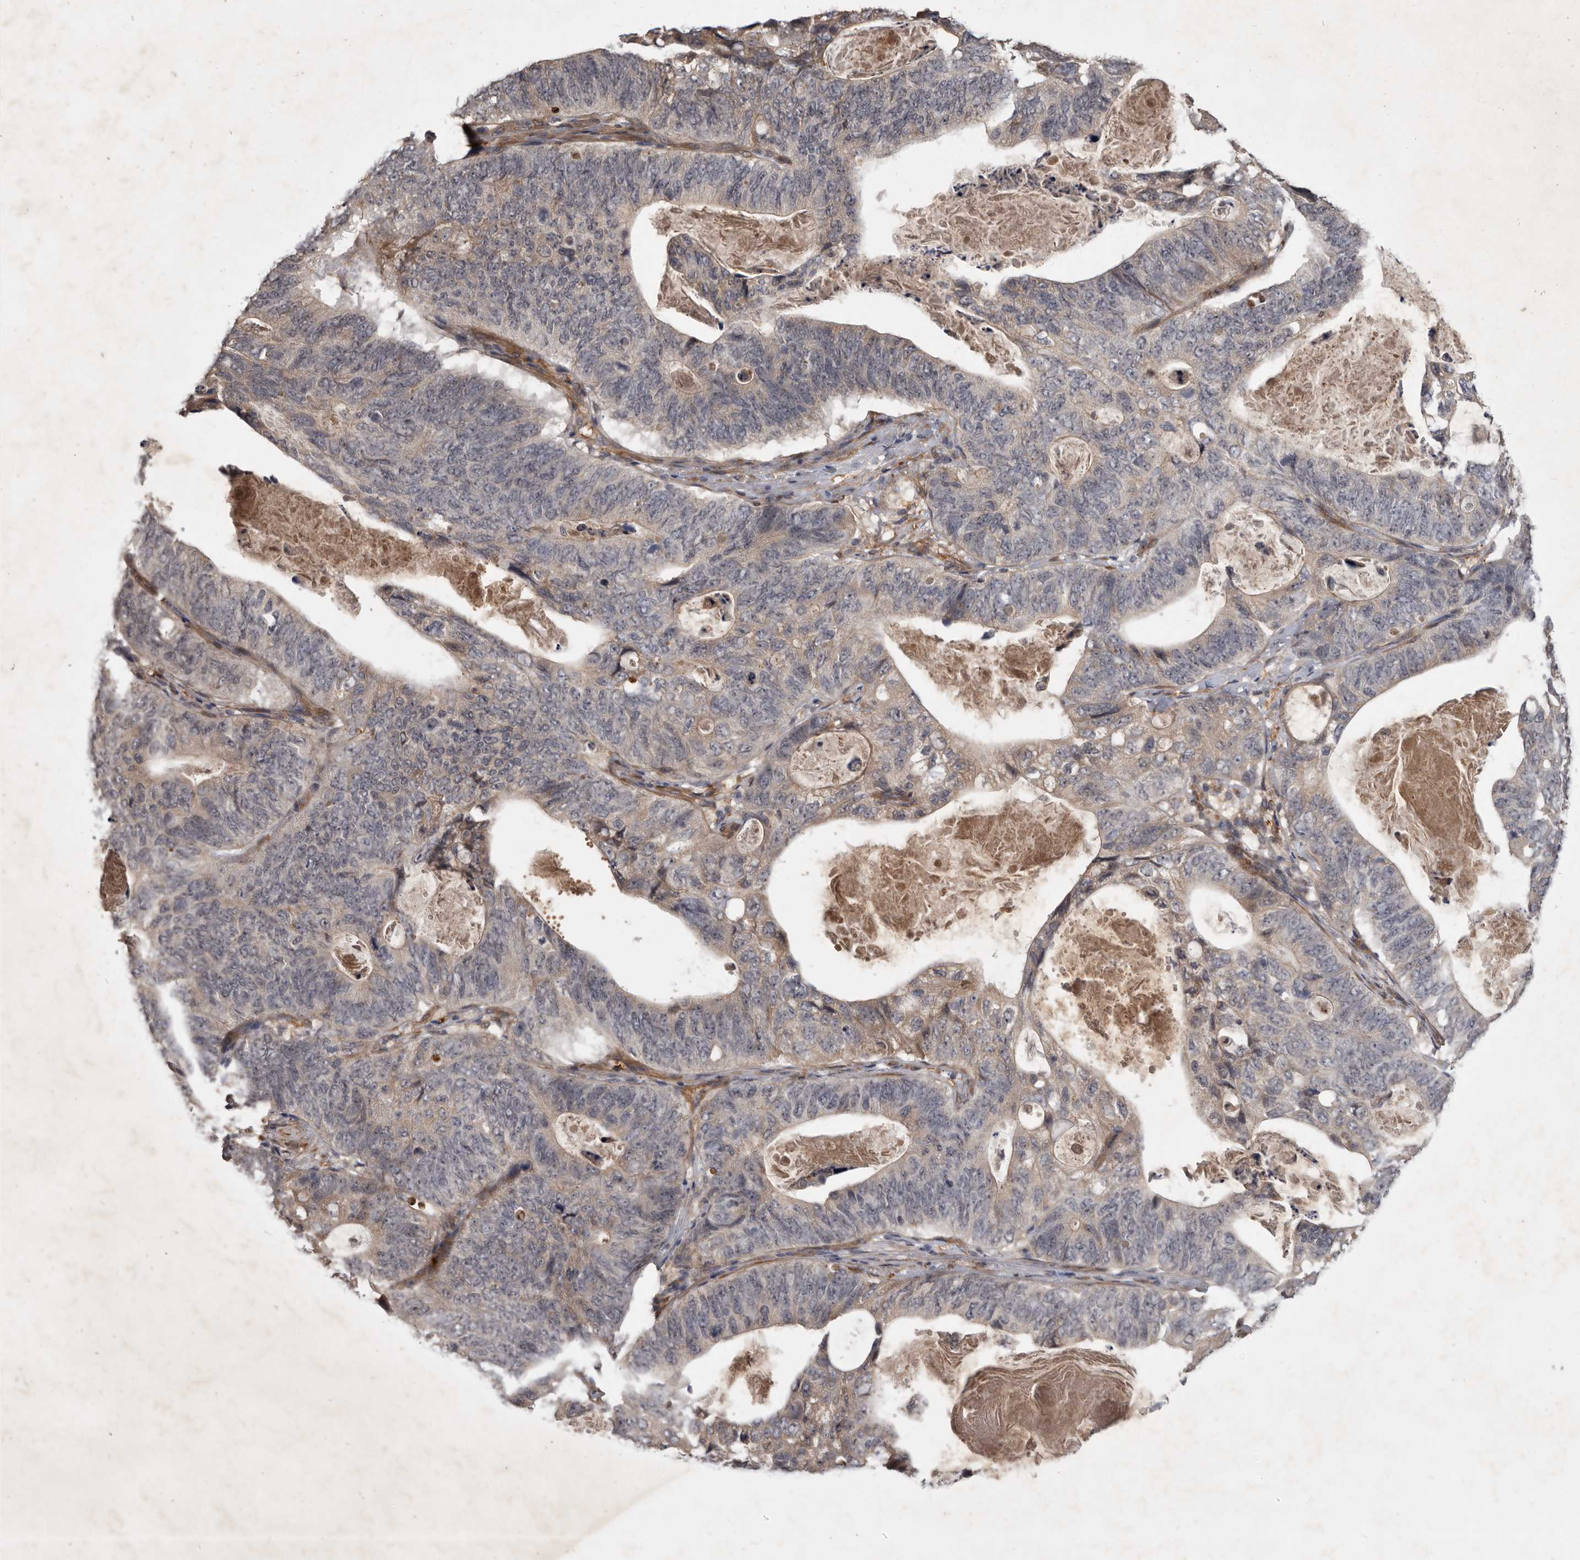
{"staining": {"intensity": "weak", "quantity": "<25%", "location": "cytoplasmic/membranous"}, "tissue": "stomach cancer", "cell_type": "Tumor cells", "image_type": "cancer", "snomed": [{"axis": "morphology", "description": "Normal tissue, NOS"}, {"axis": "morphology", "description": "Adenocarcinoma, NOS"}, {"axis": "topography", "description": "Stomach"}], "caption": "Immunohistochemistry micrograph of neoplastic tissue: adenocarcinoma (stomach) stained with DAB demonstrates no significant protein positivity in tumor cells.", "gene": "DNAJC28", "patient": {"sex": "female", "age": 89}}